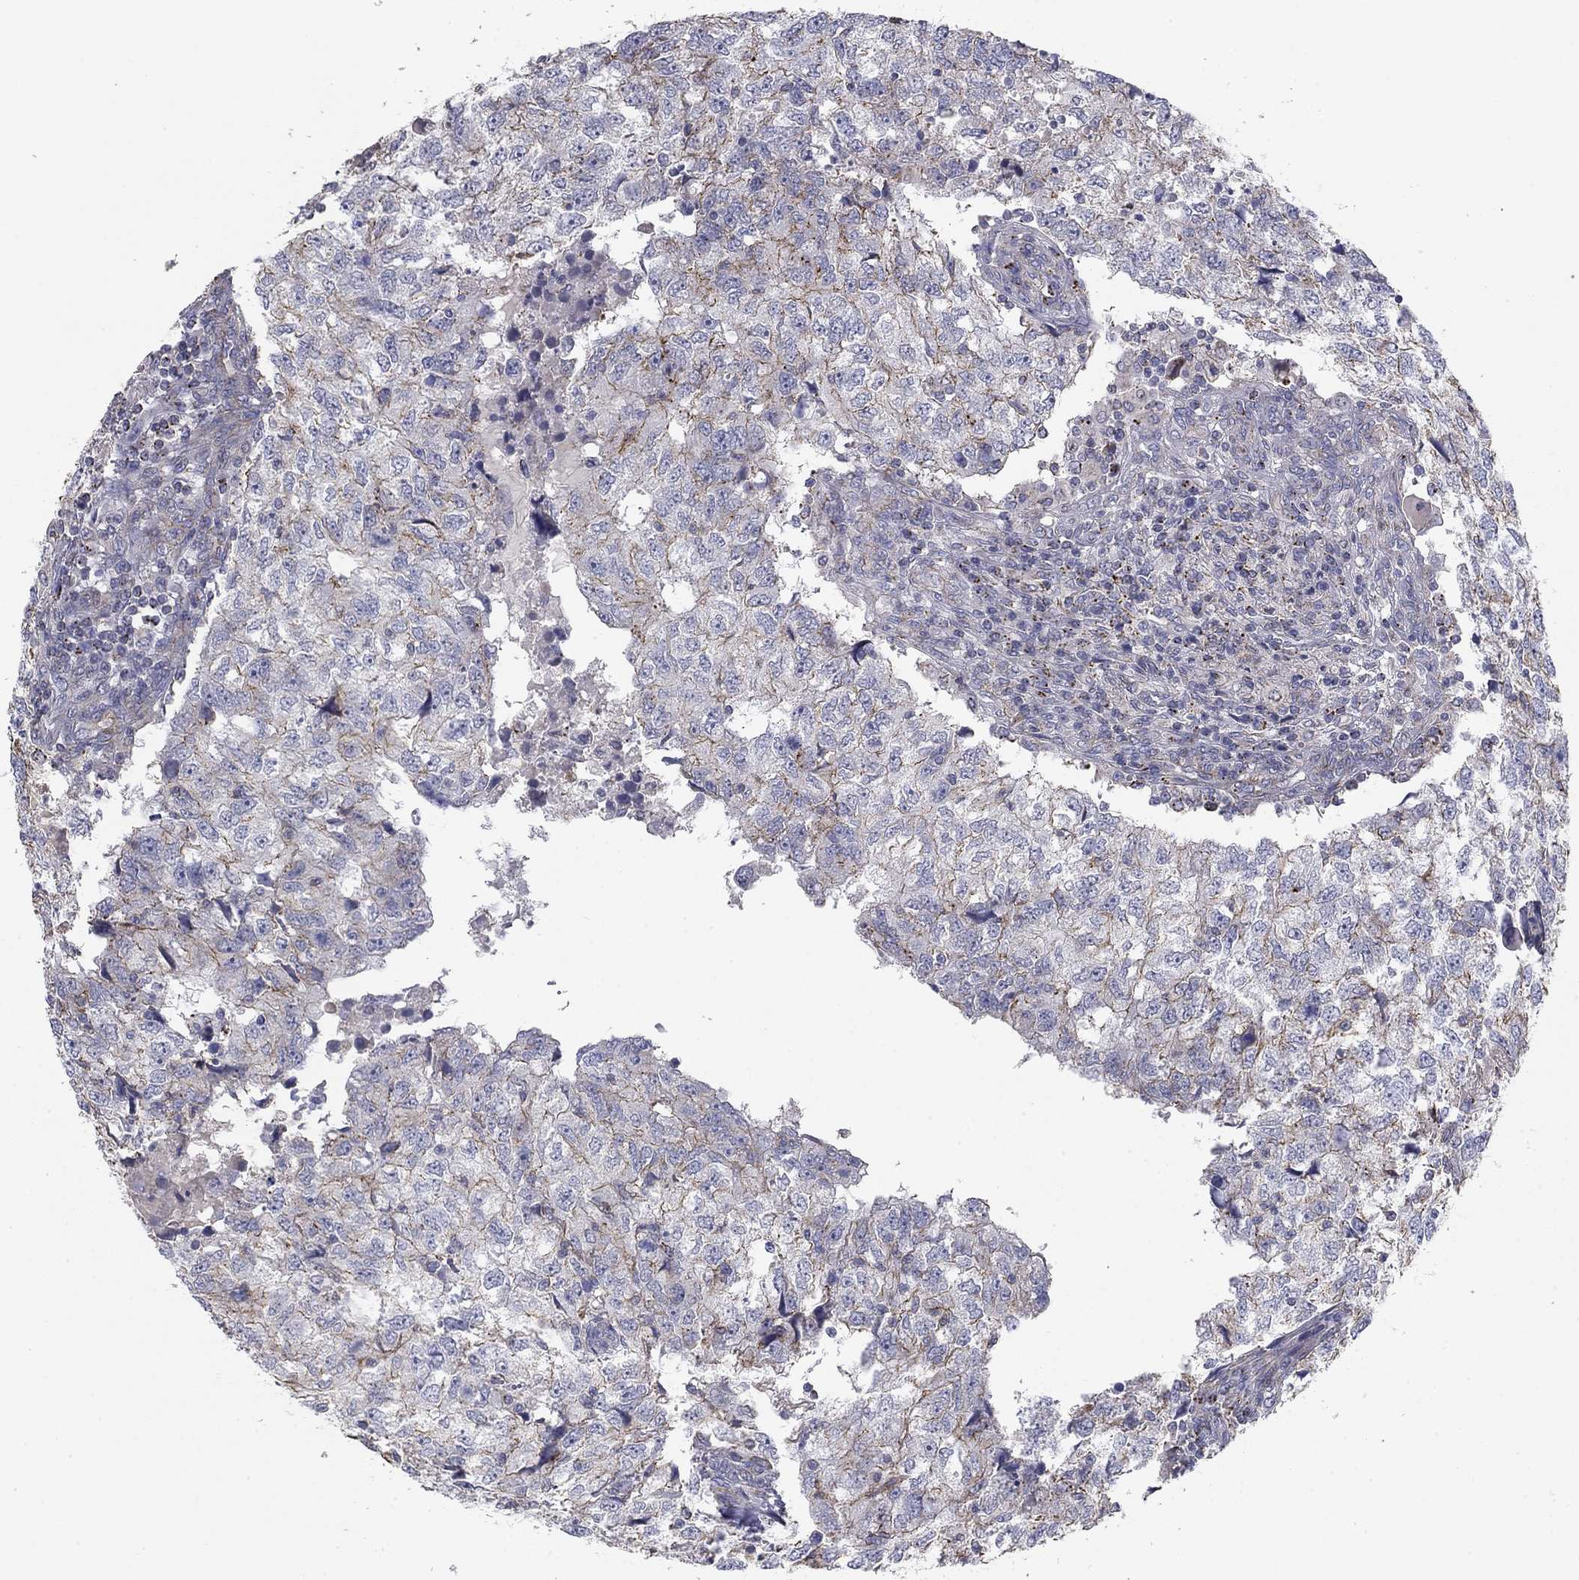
{"staining": {"intensity": "moderate", "quantity": "<25%", "location": "cytoplasmic/membranous"}, "tissue": "breast cancer", "cell_type": "Tumor cells", "image_type": "cancer", "snomed": [{"axis": "morphology", "description": "Duct carcinoma"}, {"axis": "topography", "description": "Breast"}], "caption": "This photomicrograph demonstrates immunohistochemistry staining of human breast cancer, with low moderate cytoplasmic/membranous positivity in approximately <25% of tumor cells.", "gene": "SEPTIN3", "patient": {"sex": "female", "age": 30}}